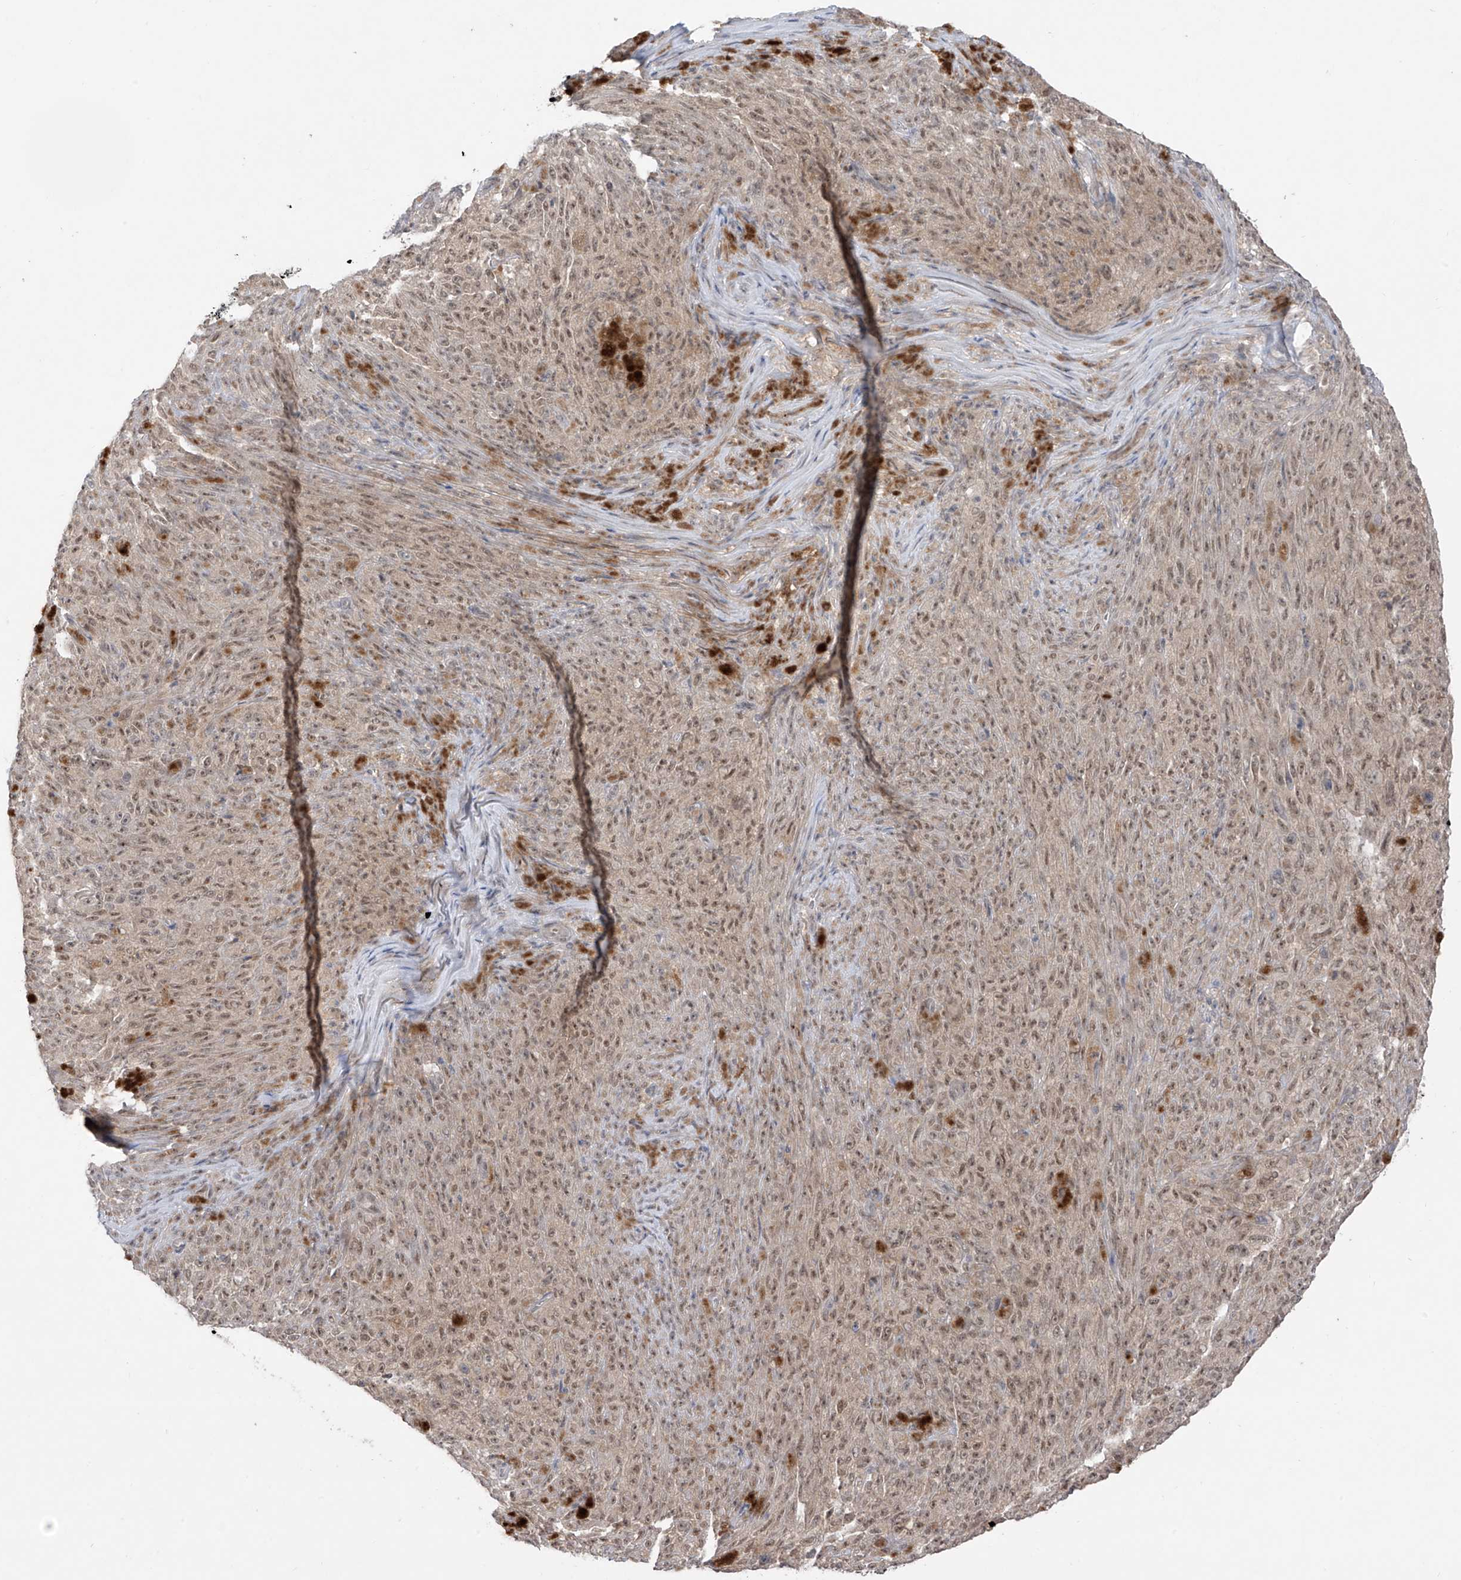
{"staining": {"intensity": "weak", "quantity": ">75%", "location": "cytoplasmic/membranous,nuclear"}, "tissue": "melanoma", "cell_type": "Tumor cells", "image_type": "cancer", "snomed": [{"axis": "morphology", "description": "Malignant melanoma, NOS"}, {"axis": "topography", "description": "Skin"}], "caption": "High-magnification brightfield microscopy of melanoma stained with DAB (brown) and counterstained with hematoxylin (blue). tumor cells exhibit weak cytoplasmic/membranous and nuclear expression is appreciated in about>75% of cells.", "gene": "OGT", "patient": {"sex": "female", "age": 82}}